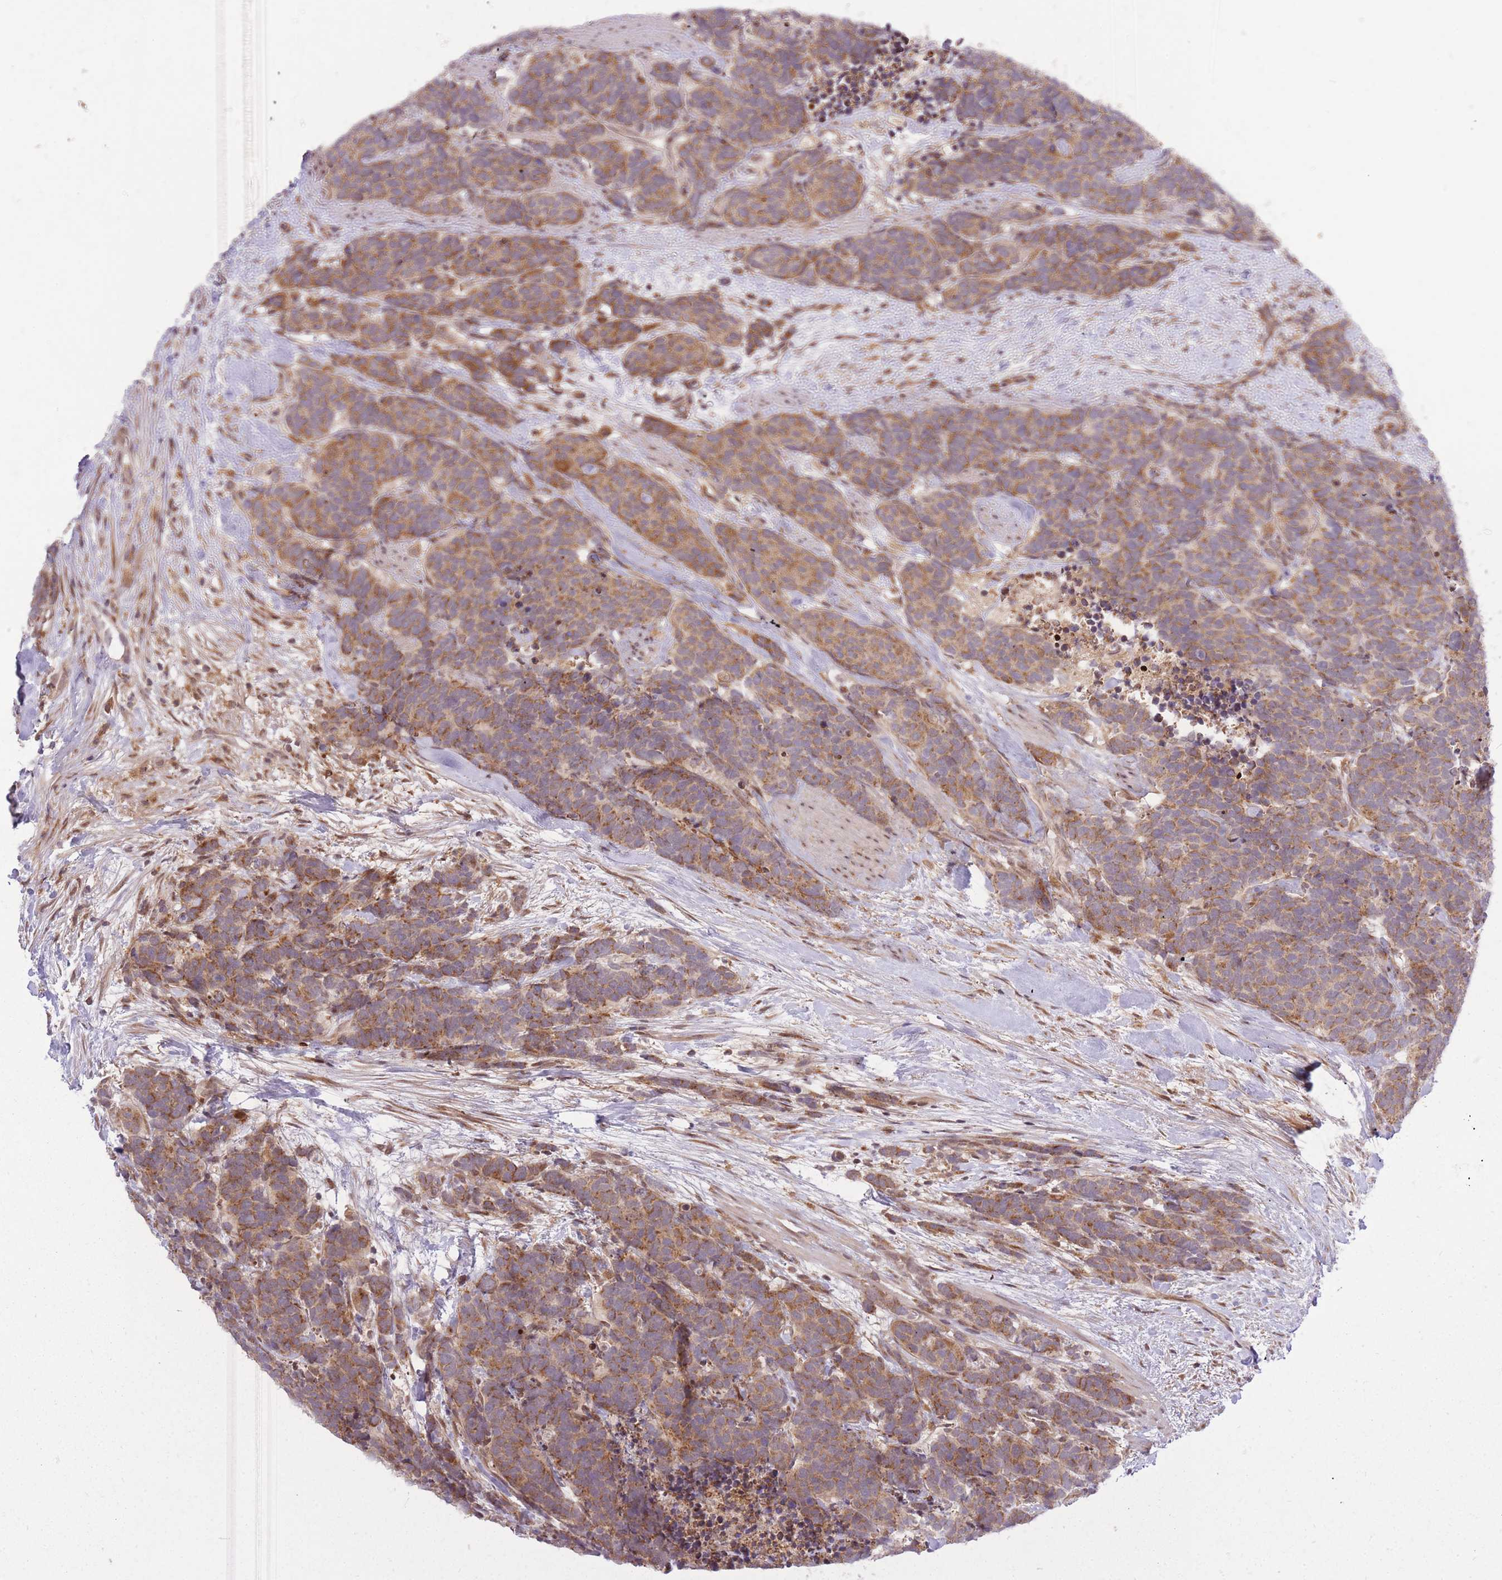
{"staining": {"intensity": "moderate", "quantity": ">75%", "location": "cytoplasmic/membranous"}, "tissue": "carcinoid", "cell_type": "Tumor cells", "image_type": "cancer", "snomed": [{"axis": "morphology", "description": "Carcinoma, NOS"}, {"axis": "morphology", "description": "Carcinoid, malignant, NOS"}, {"axis": "topography", "description": "Prostate"}], "caption": "Immunohistochemical staining of carcinoma shows medium levels of moderate cytoplasmic/membranous protein staining in about >75% of tumor cells.", "gene": "ZNF391", "patient": {"sex": "male", "age": 57}}